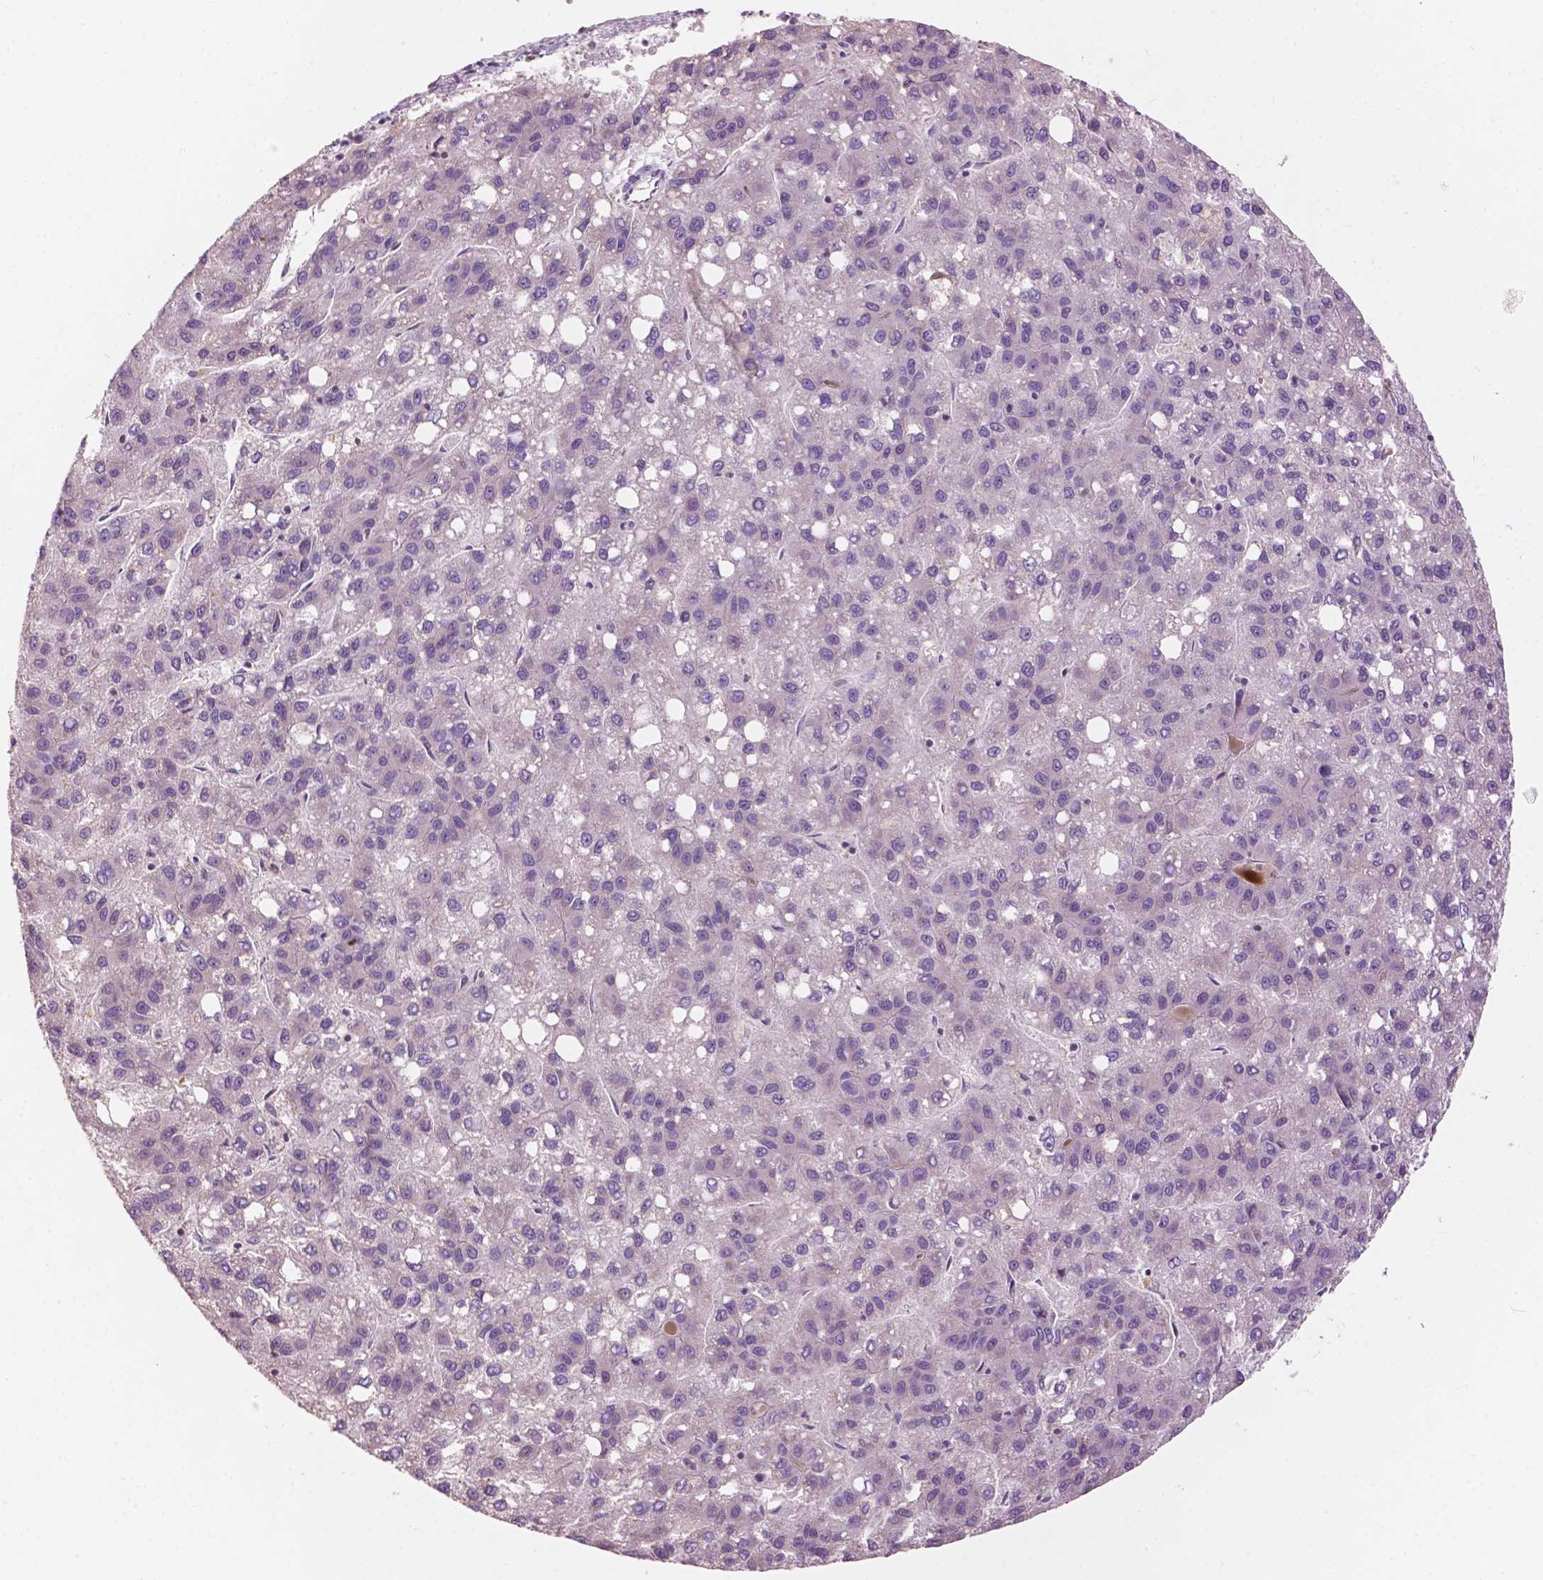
{"staining": {"intensity": "negative", "quantity": "none", "location": "none"}, "tissue": "liver cancer", "cell_type": "Tumor cells", "image_type": "cancer", "snomed": [{"axis": "morphology", "description": "Carcinoma, Hepatocellular, NOS"}, {"axis": "topography", "description": "Liver"}], "caption": "Image shows no protein expression in tumor cells of liver cancer tissue.", "gene": "NDUFS1", "patient": {"sex": "female", "age": 82}}